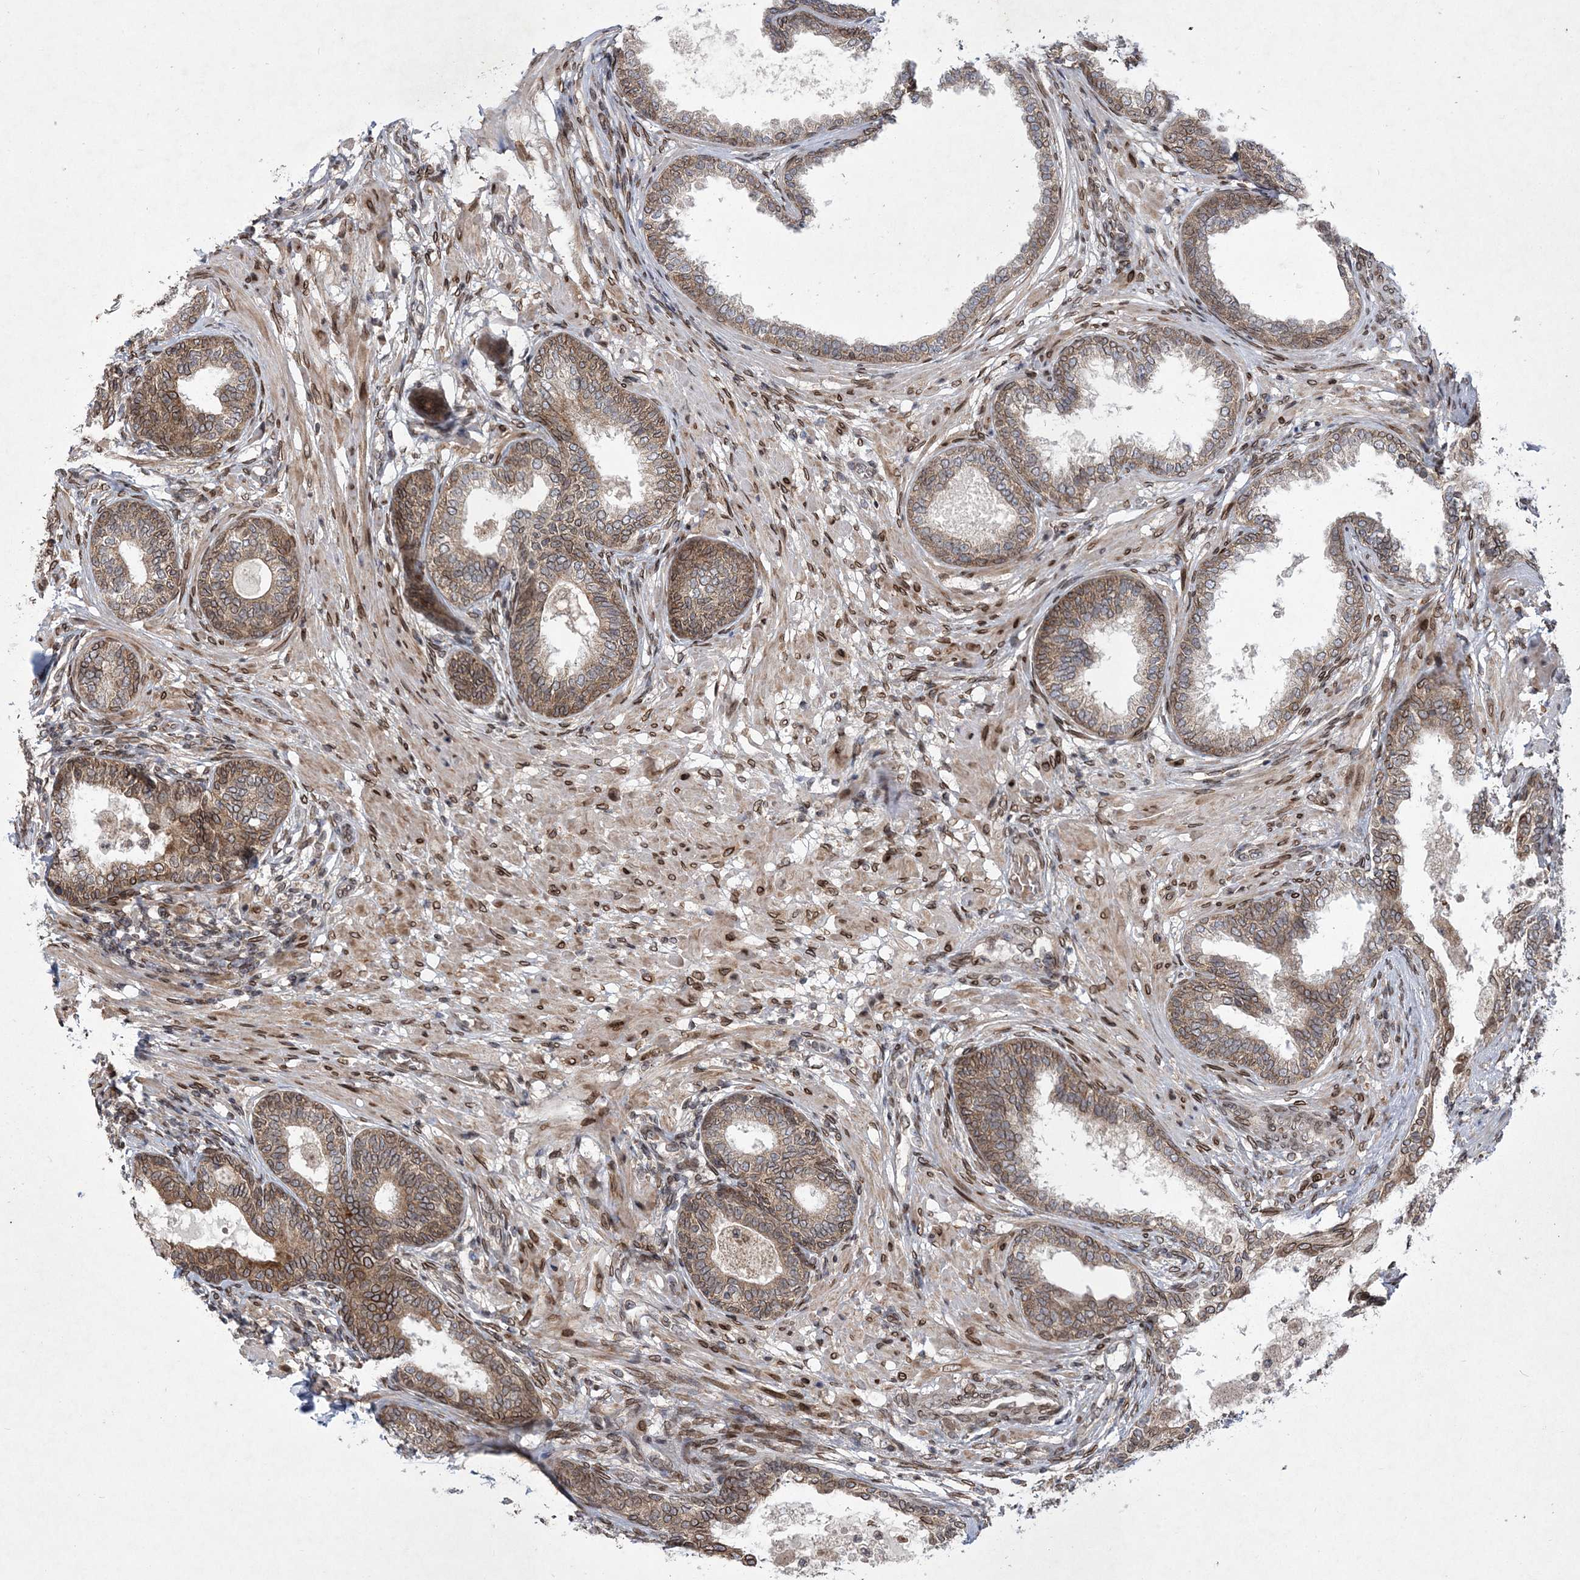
{"staining": {"intensity": "moderate", "quantity": "25%-75%", "location": "cytoplasmic/membranous,nuclear"}, "tissue": "prostate", "cell_type": "Glandular cells", "image_type": "normal", "snomed": [{"axis": "morphology", "description": "Normal tissue, NOS"}, {"axis": "topography", "description": "Prostate"}], "caption": "Immunohistochemical staining of normal human prostate displays moderate cytoplasmic/membranous,nuclear protein positivity in about 25%-75% of glandular cells.", "gene": "DNAJC27", "patient": {"sex": "male", "age": 76}}